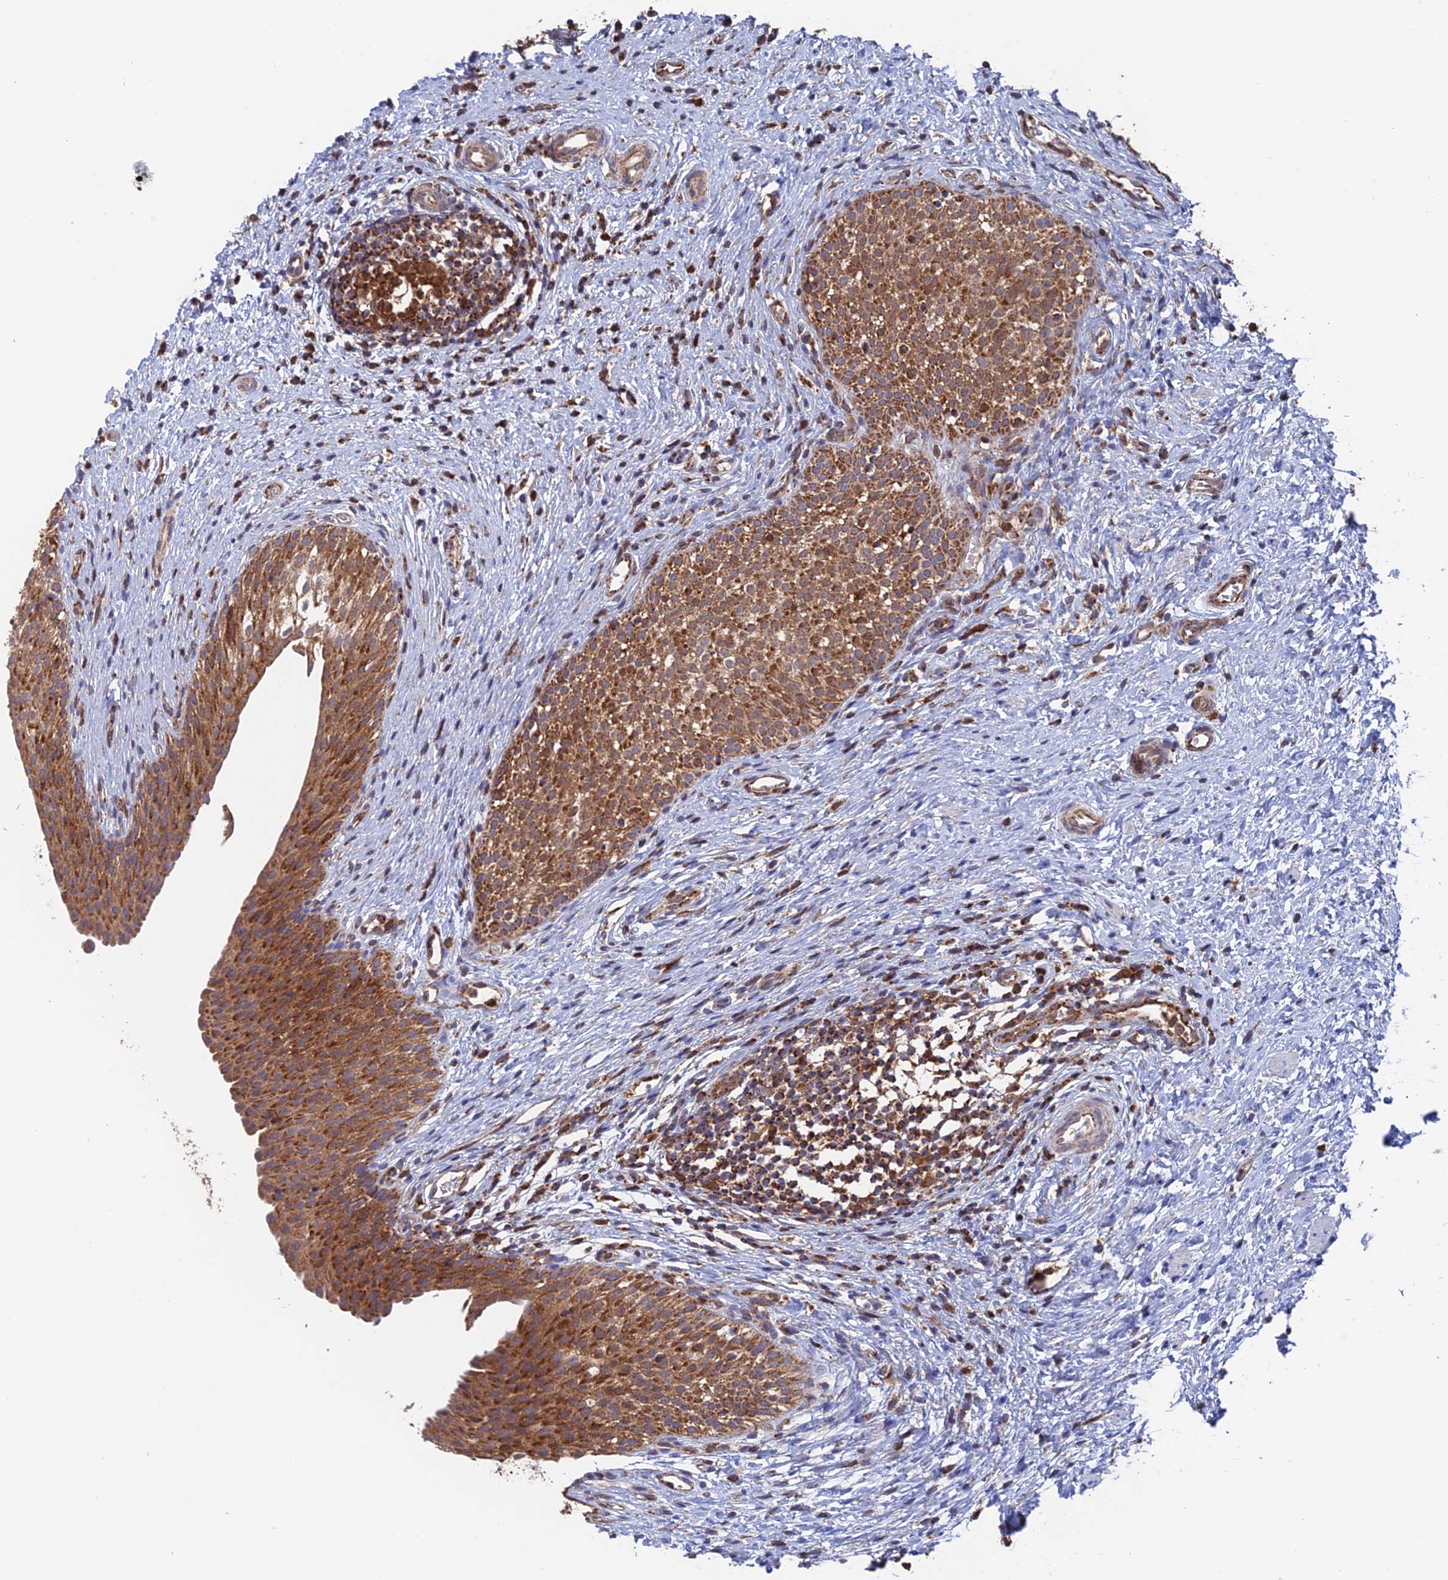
{"staining": {"intensity": "moderate", "quantity": ">75%", "location": "cytoplasmic/membranous"}, "tissue": "urinary bladder", "cell_type": "Urothelial cells", "image_type": "normal", "snomed": [{"axis": "morphology", "description": "Normal tissue, NOS"}, {"axis": "topography", "description": "Urinary bladder"}], "caption": "Protein staining displays moderate cytoplasmic/membranous positivity in approximately >75% of urothelial cells in benign urinary bladder.", "gene": "DTYMK", "patient": {"sex": "male", "age": 1}}